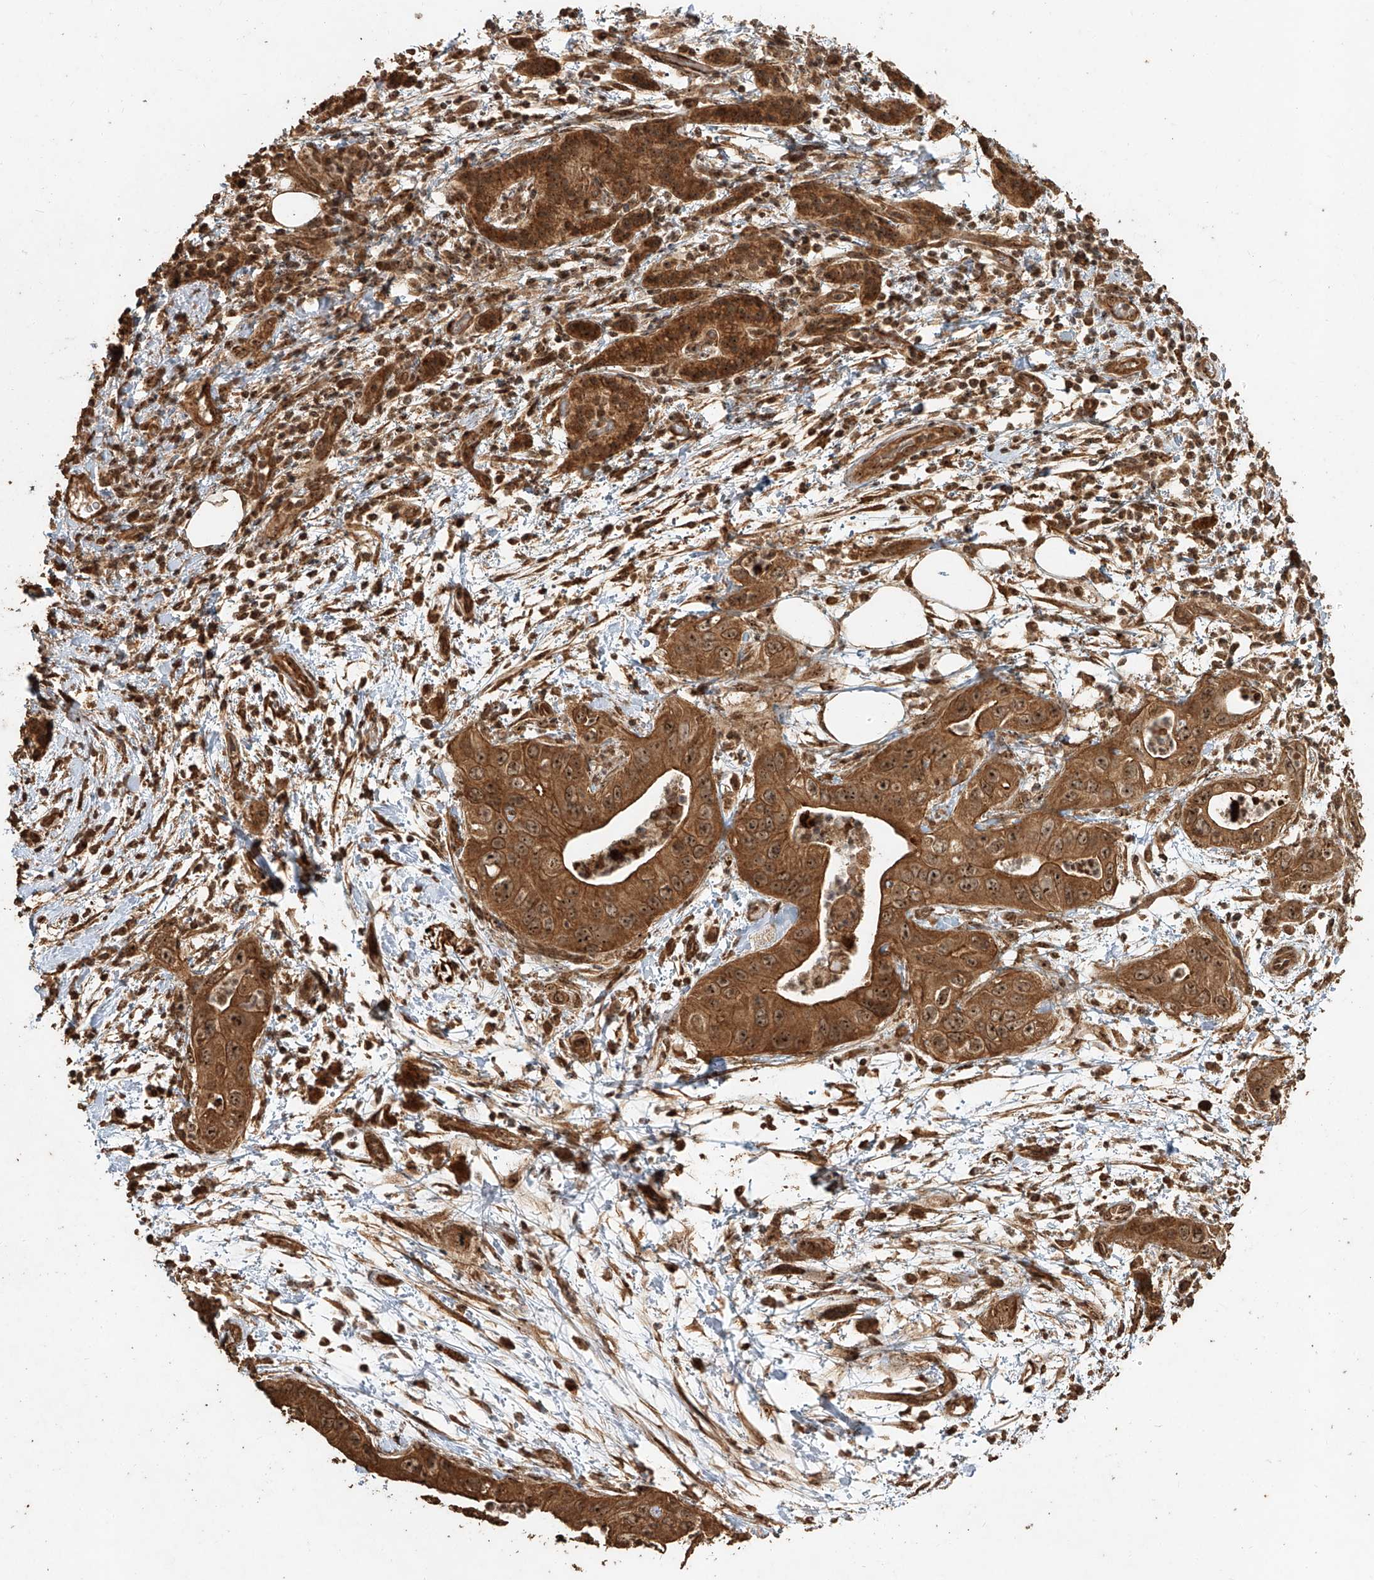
{"staining": {"intensity": "moderate", "quantity": ">75%", "location": "cytoplasmic/membranous,nuclear"}, "tissue": "pancreatic cancer", "cell_type": "Tumor cells", "image_type": "cancer", "snomed": [{"axis": "morphology", "description": "Adenocarcinoma, NOS"}, {"axis": "topography", "description": "Pancreas"}], "caption": "IHC micrograph of neoplastic tissue: pancreatic cancer (adenocarcinoma) stained using IHC reveals medium levels of moderate protein expression localized specifically in the cytoplasmic/membranous and nuclear of tumor cells, appearing as a cytoplasmic/membranous and nuclear brown color.", "gene": "ZNF660", "patient": {"sex": "female", "age": 78}}